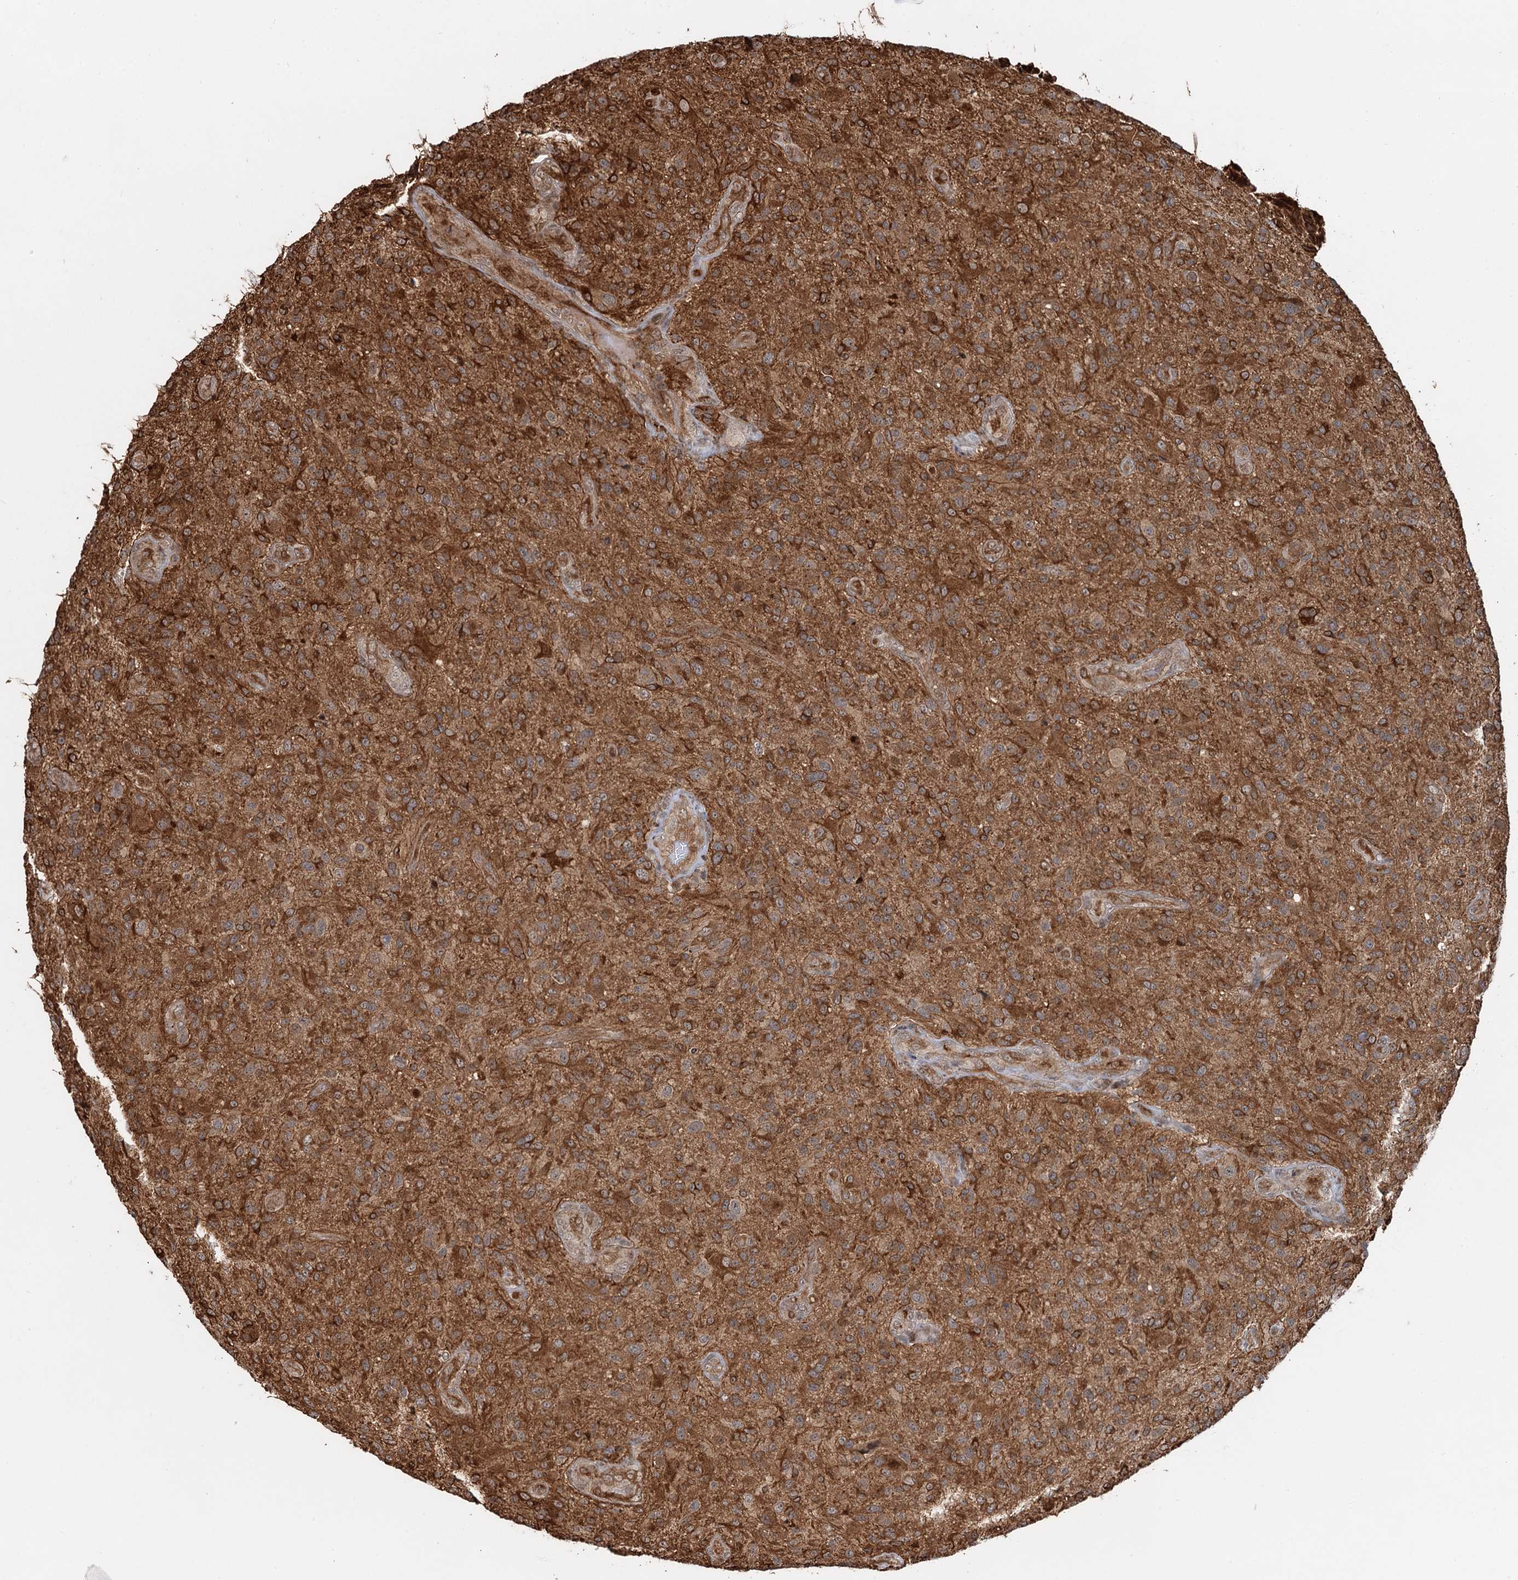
{"staining": {"intensity": "strong", "quantity": ">75%", "location": "cytoplasmic/membranous"}, "tissue": "glioma", "cell_type": "Tumor cells", "image_type": "cancer", "snomed": [{"axis": "morphology", "description": "Glioma, malignant, High grade"}, {"axis": "topography", "description": "Brain"}], "caption": "This is an image of IHC staining of malignant high-grade glioma, which shows strong positivity in the cytoplasmic/membranous of tumor cells.", "gene": "SNRNP25", "patient": {"sex": "male", "age": 47}}